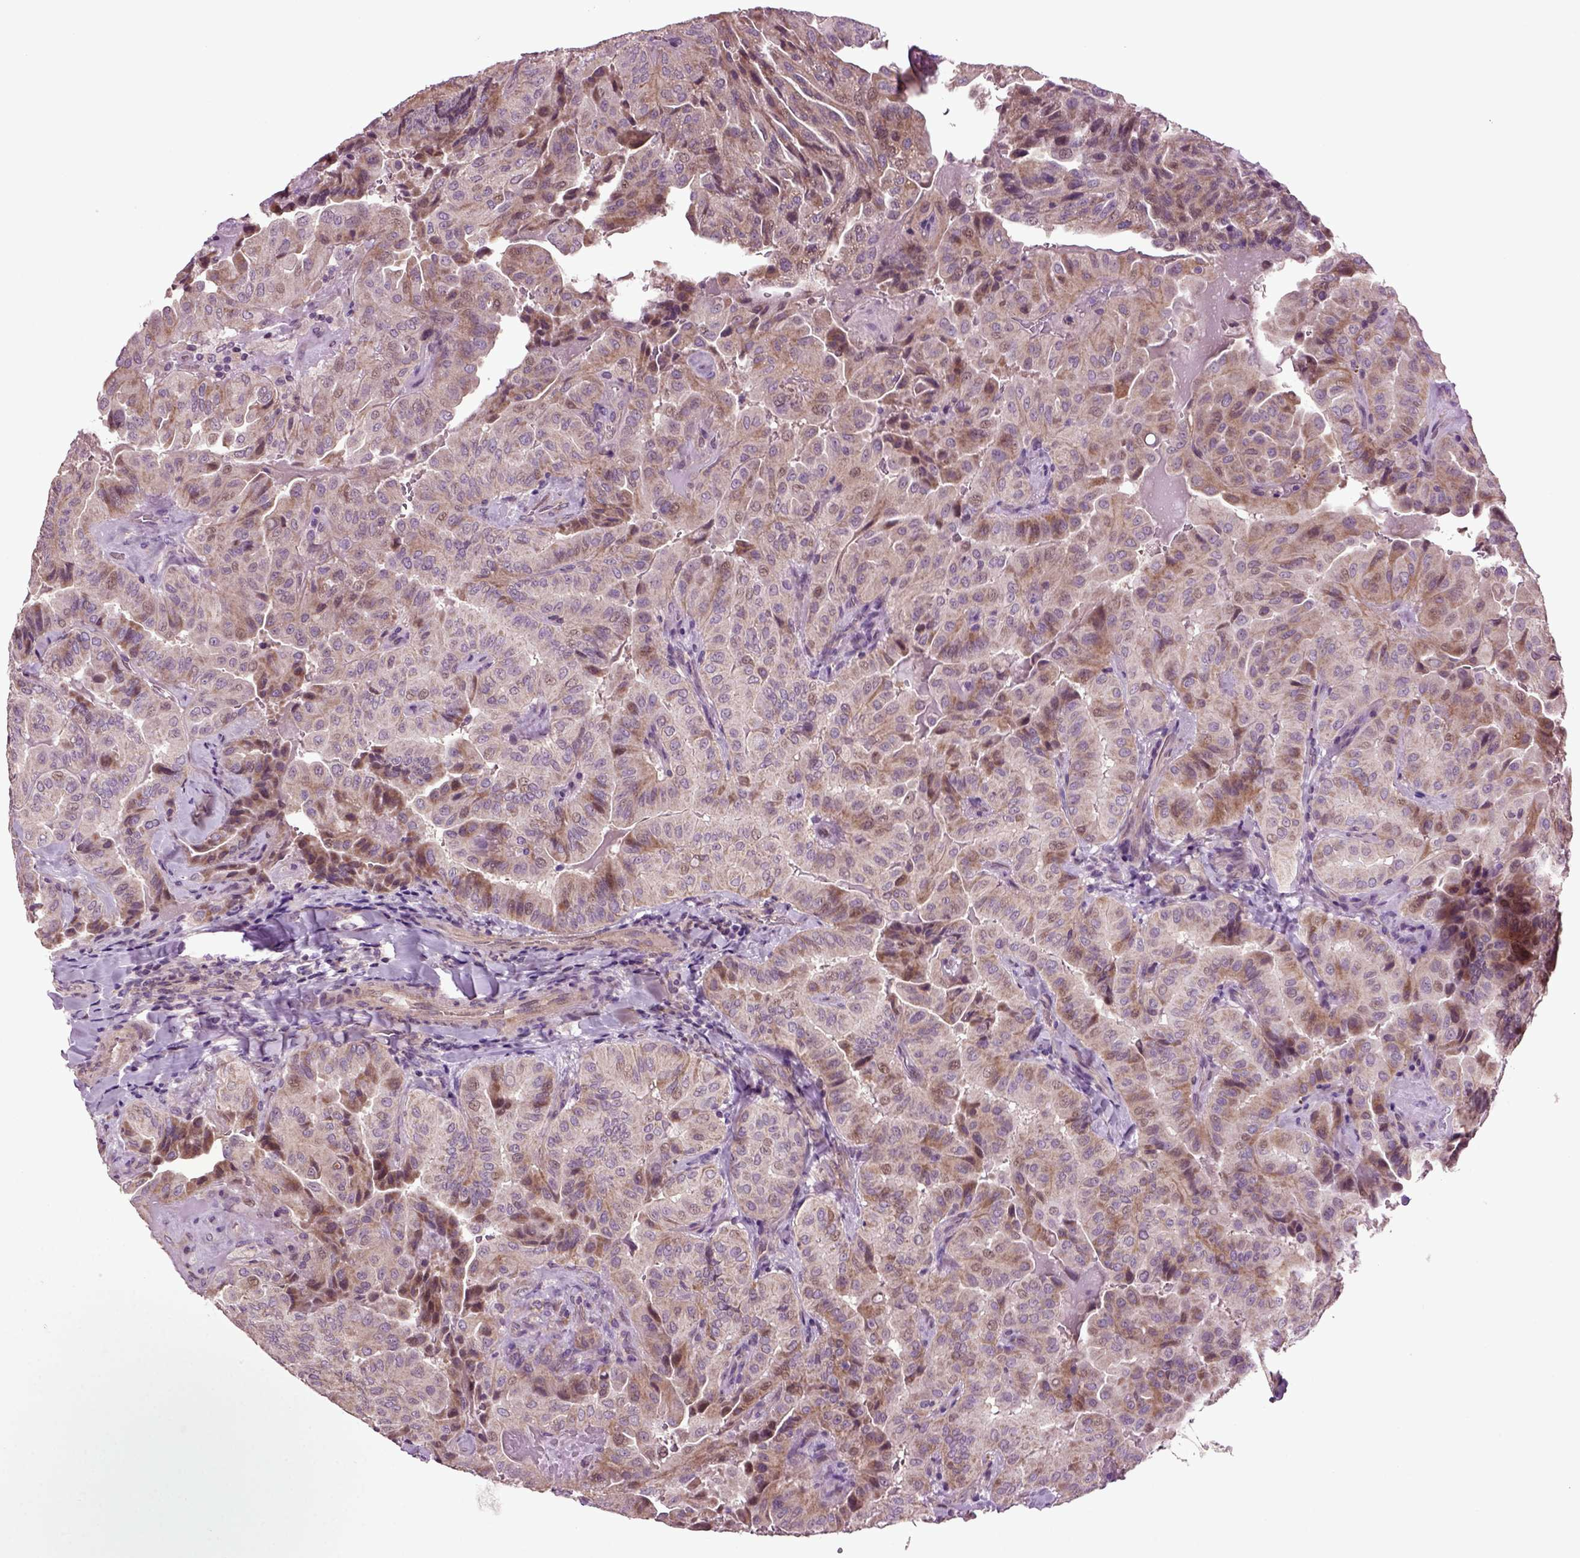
{"staining": {"intensity": "moderate", "quantity": "<25%", "location": "cytoplasmic/membranous"}, "tissue": "thyroid cancer", "cell_type": "Tumor cells", "image_type": "cancer", "snomed": [{"axis": "morphology", "description": "Papillary adenocarcinoma, NOS"}, {"axis": "topography", "description": "Thyroid gland"}], "caption": "Brown immunohistochemical staining in human thyroid cancer reveals moderate cytoplasmic/membranous positivity in approximately <25% of tumor cells.", "gene": "HAGHL", "patient": {"sex": "female", "age": 68}}